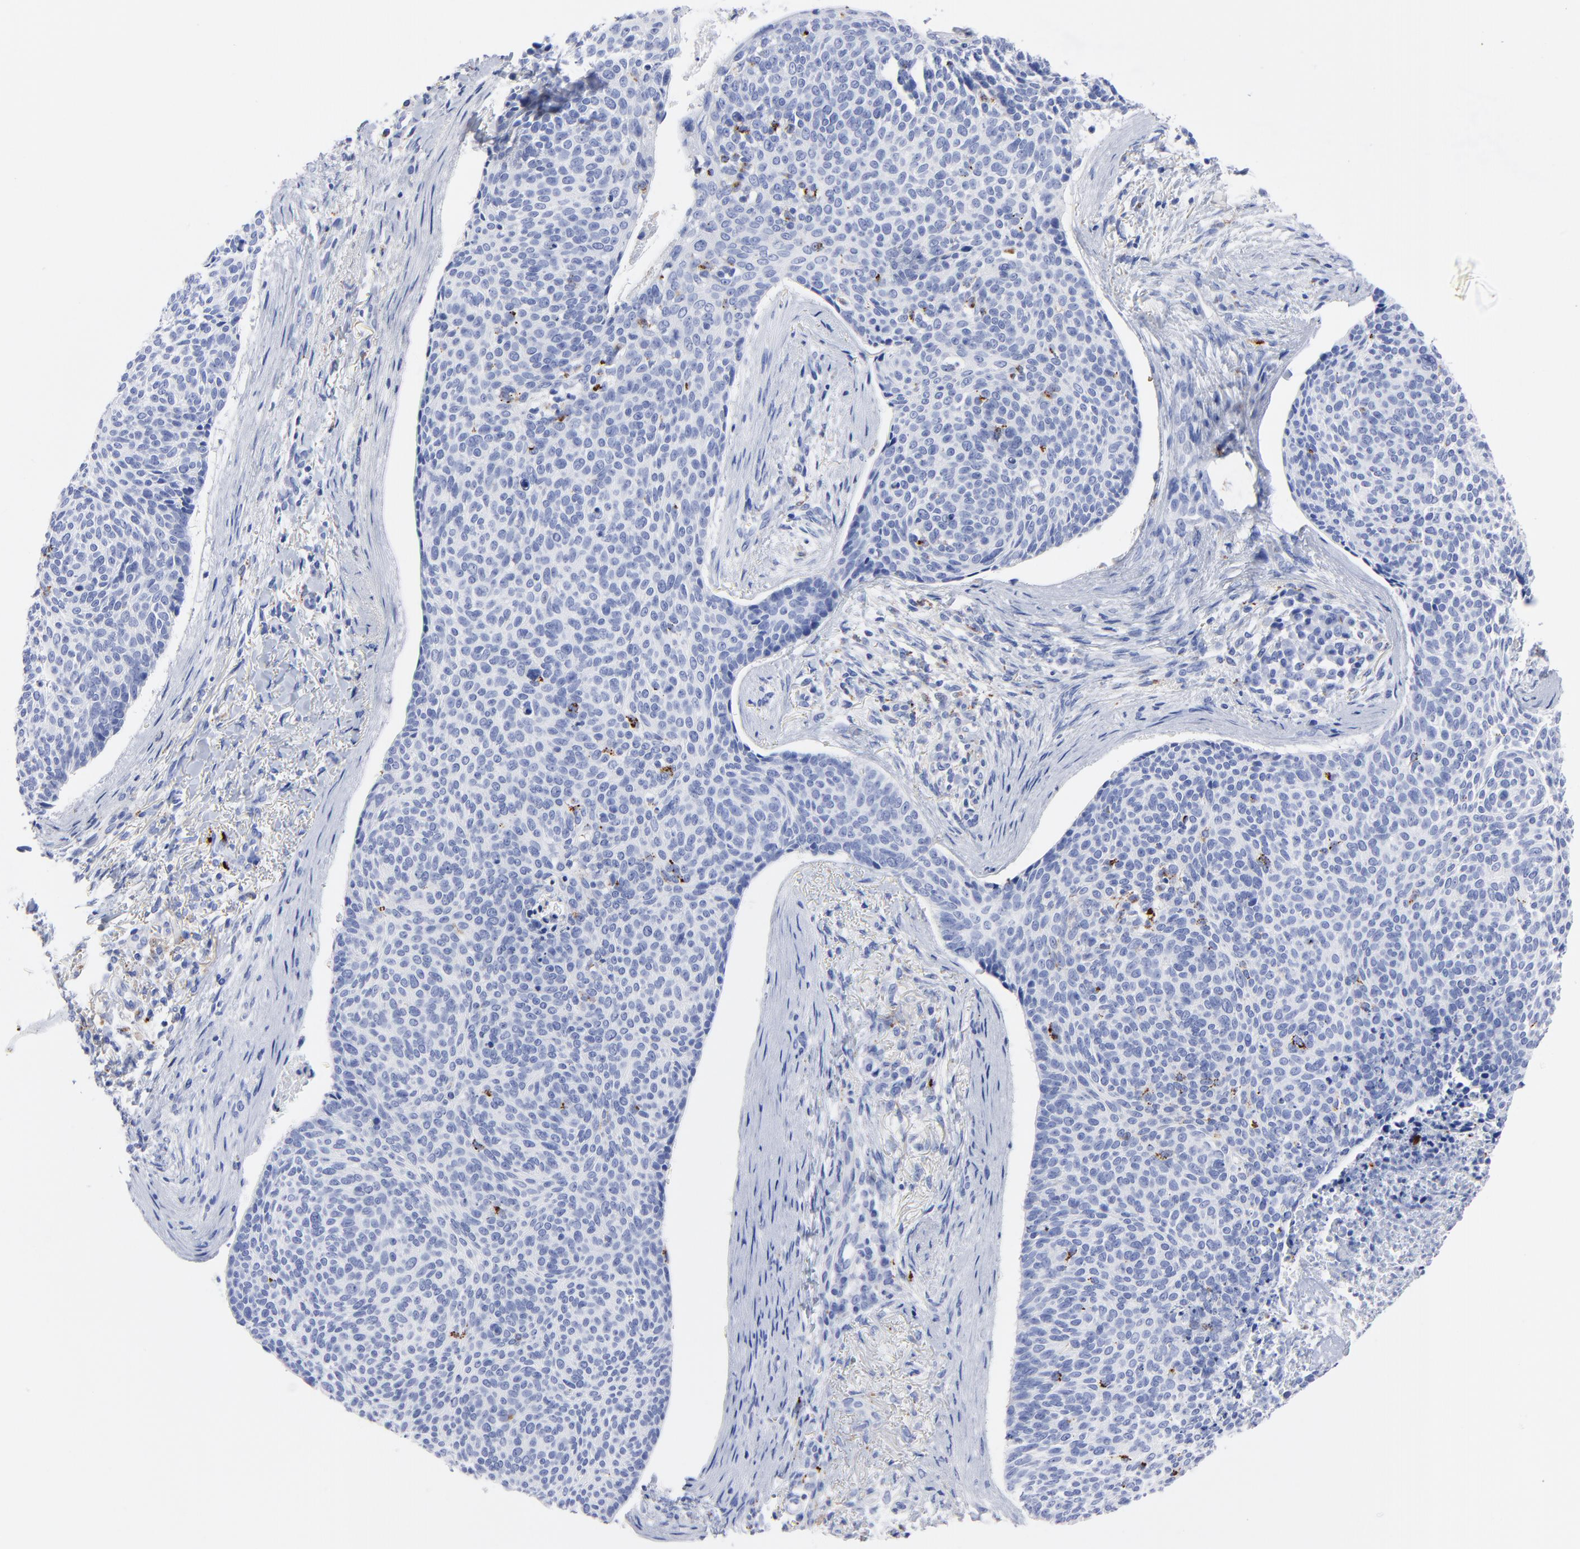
{"staining": {"intensity": "moderate", "quantity": "<25%", "location": "cytoplasmic/membranous"}, "tissue": "skin cancer", "cell_type": "Tumor cells", "image_type": "cancer", "snomed": [{"axis": "morphology", "description": "Normal tissue, NOS"}, {"axis": "morphology", "description": "Basal cell carcinoma"}, {"axis": "topography", "description": "Skin"}], "caption": "About <25% of tumor cells in skin basal cell carcinoma show moderate cytoplasmic/membranous protein positivity as visualized by brown immunohistochemical staining.", "gene": "CPVL", "patient": {"sex": "female", "age": 57}}